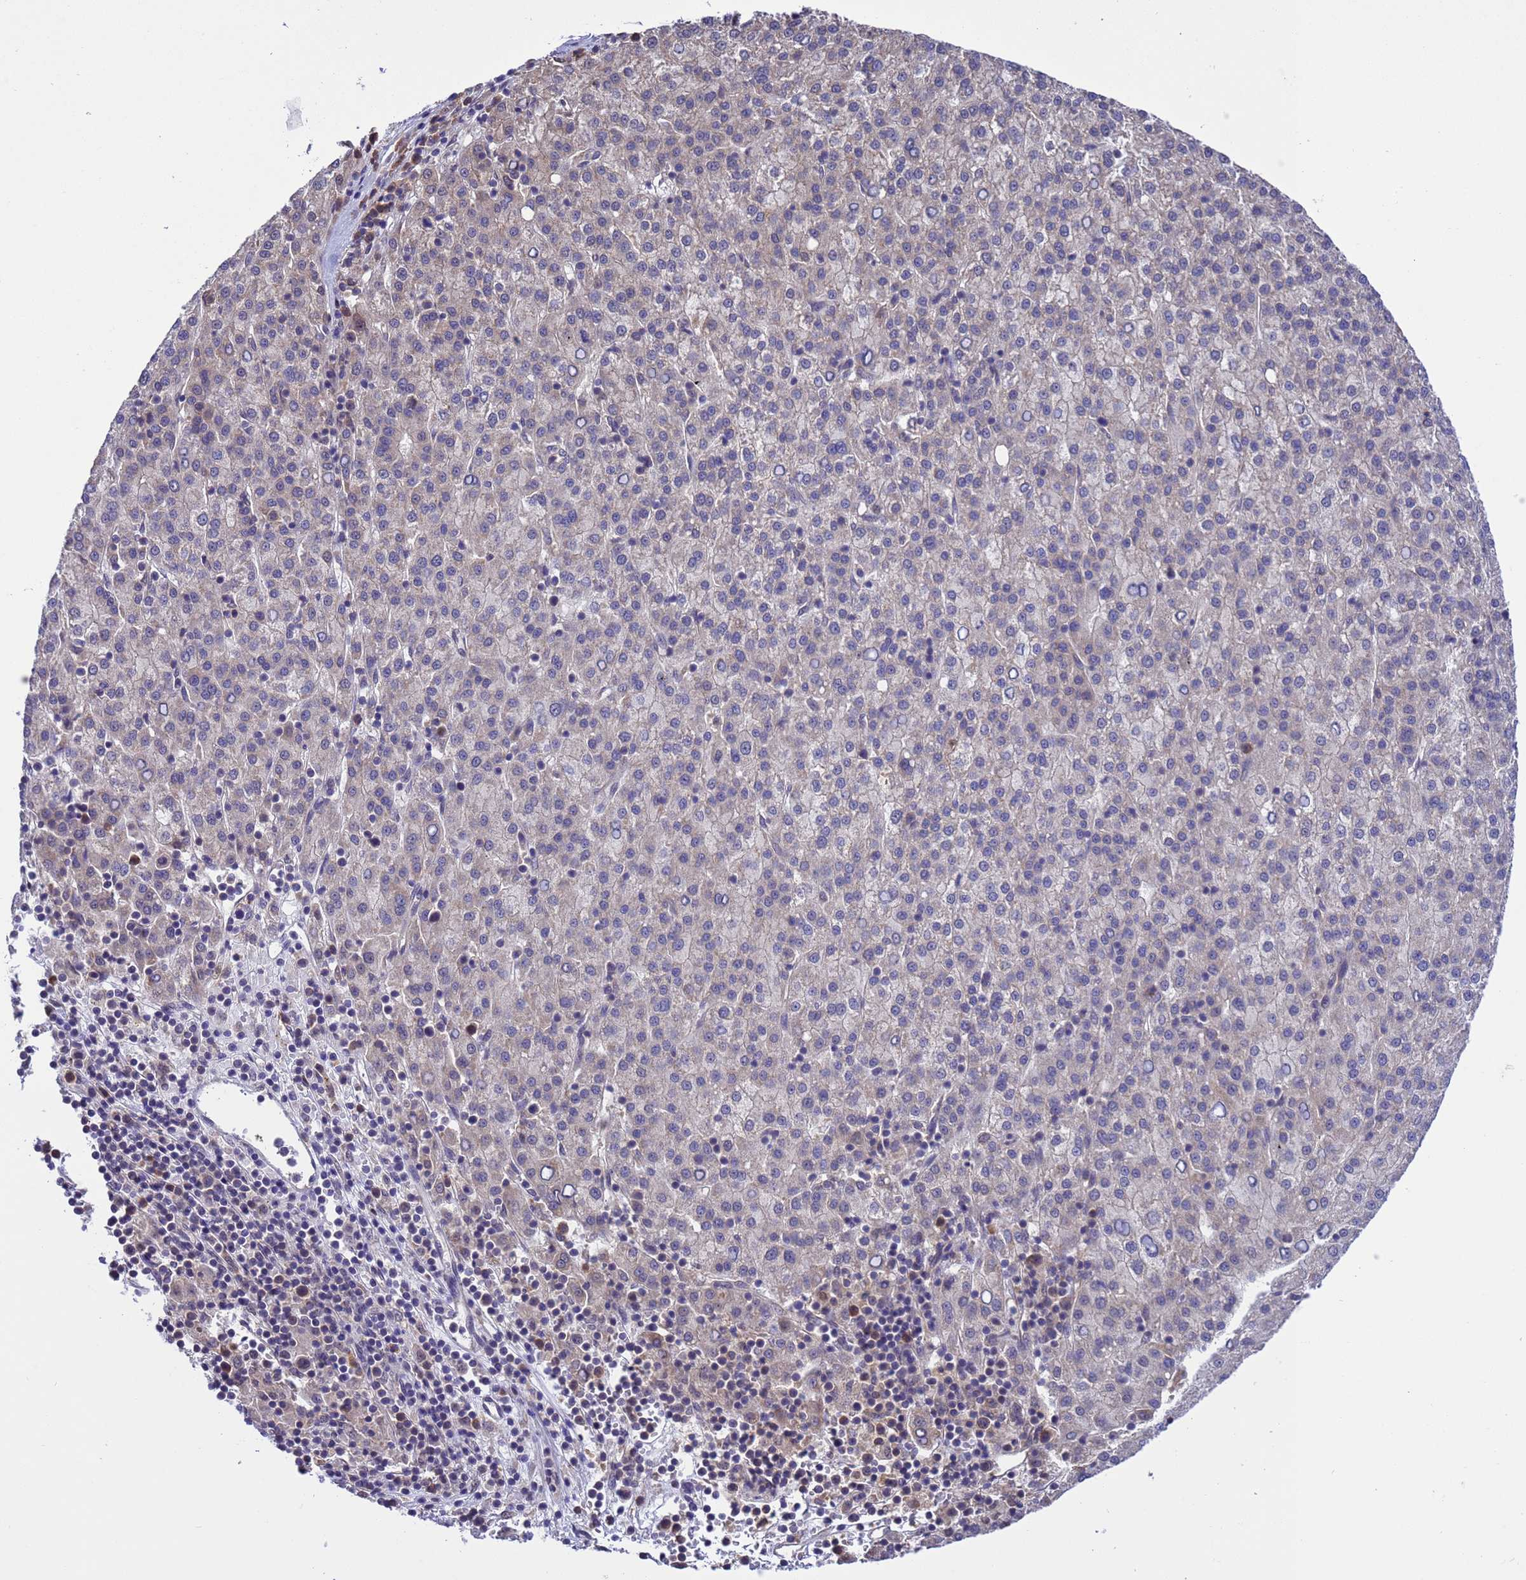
{"staining": {"intensity": "negative", "quantity": "none", "location": "none"}, "tissue": "liver cancer", "cell_type": "Tumor cells", "image_type": "cancer", "snomed": [{"axis": "morphology", "description": "Carcinoma, Hepatocellular, NOS"}, {"axis": "topography", "description": "Liver"}], "caption": "Liver cancer stained for a protein using immunohistochemistry shows no staining tumor cells.", "gene": "ZFP69B", "patient": {"sex": "female", "age": 58}}